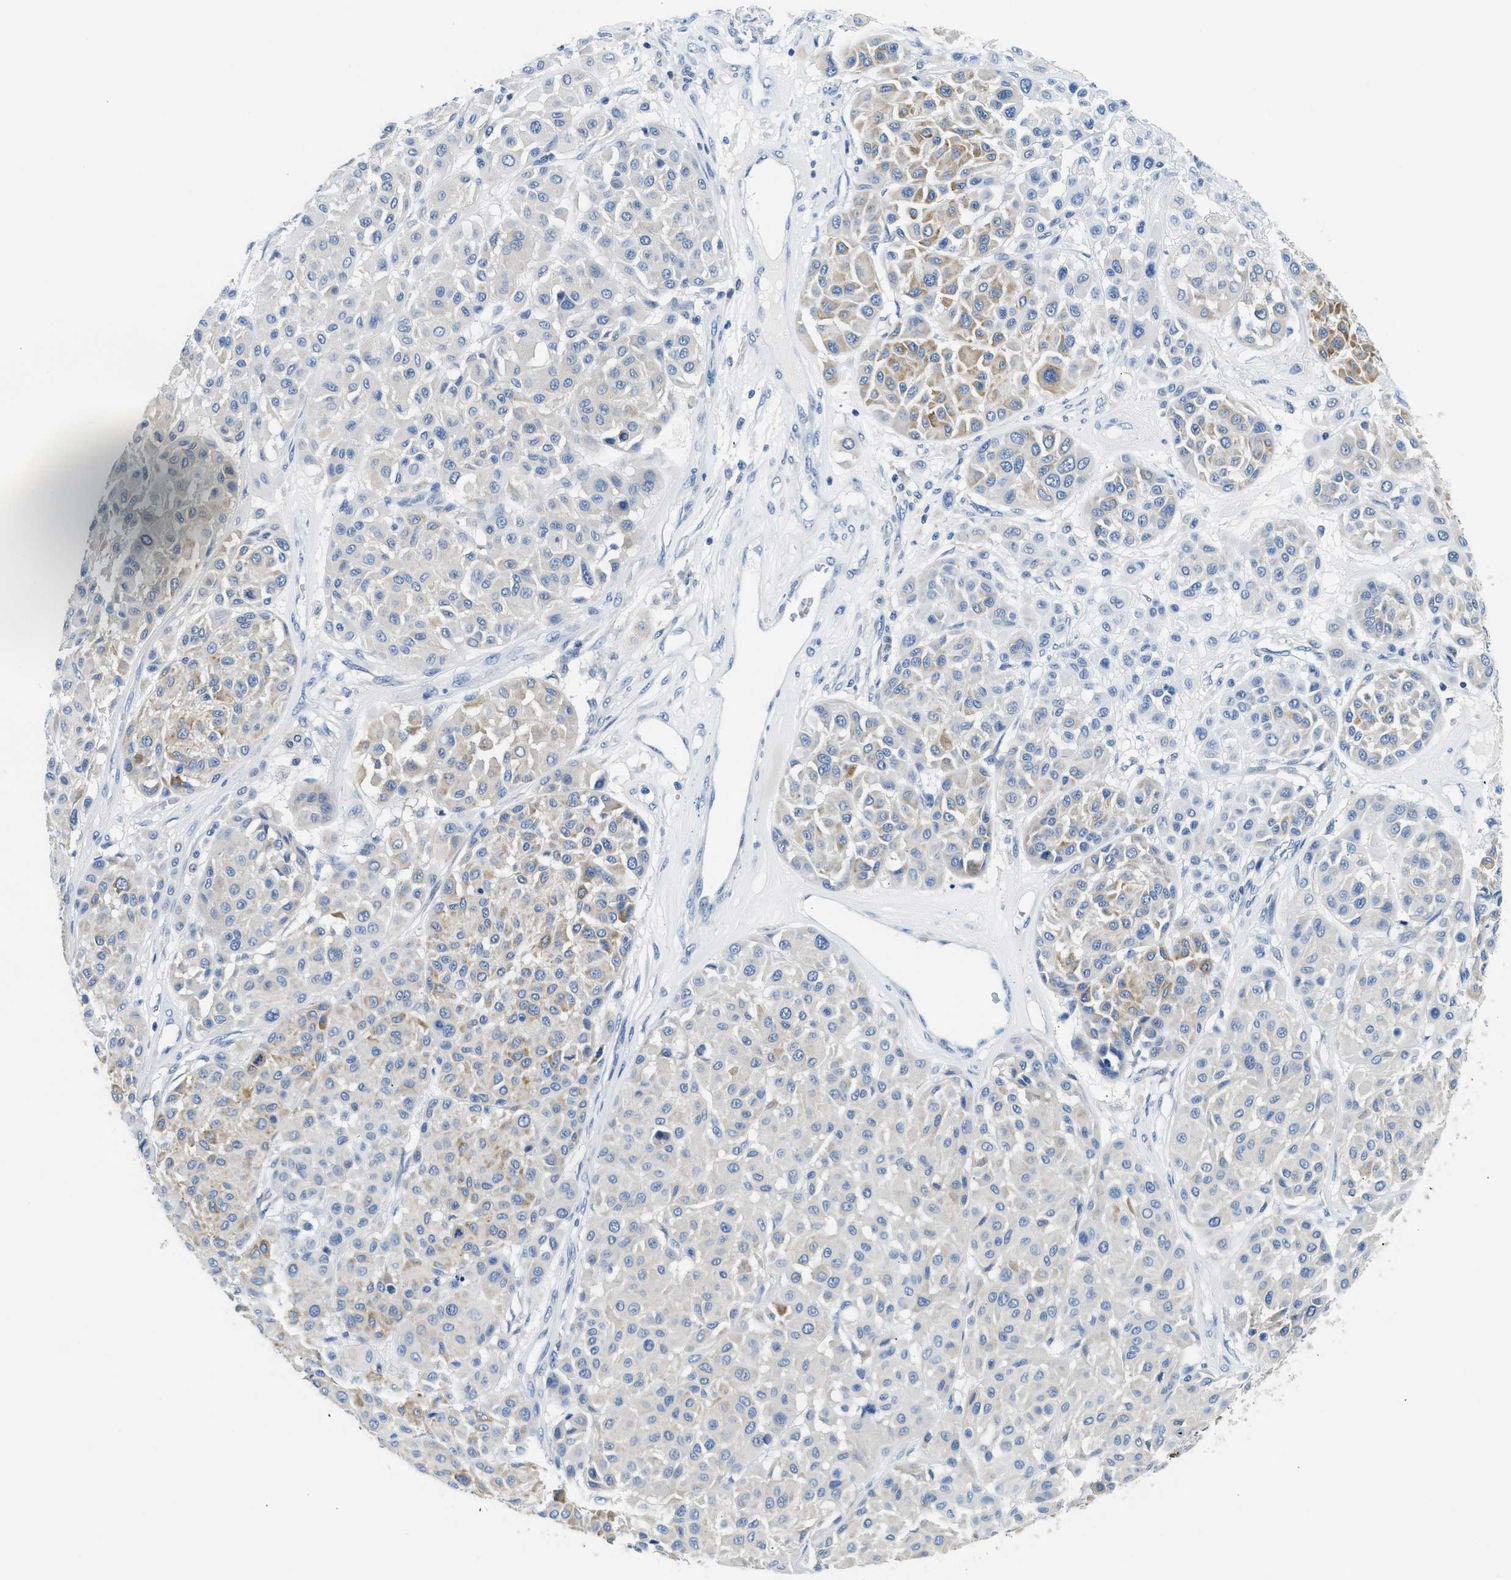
{"staining": {"intensity": "weak", "quantity": "<25%", "location": "cytoplasmic/membranous"}, "tissue": "melanoma", "cell_type": "Tumor cells", "image_type": "cancer", "snomed": [{"axis": "morphology", "description": "Malignant melanoma, Metastatic site"}, {"axis": "topography", "description": "Soft tissue"}], "caption": "Melanoma stained for a protein using IHC reveals no positivity tumor cells.", "gene": "CLDN18", "patient": {"sex": "male", "age": 41}}